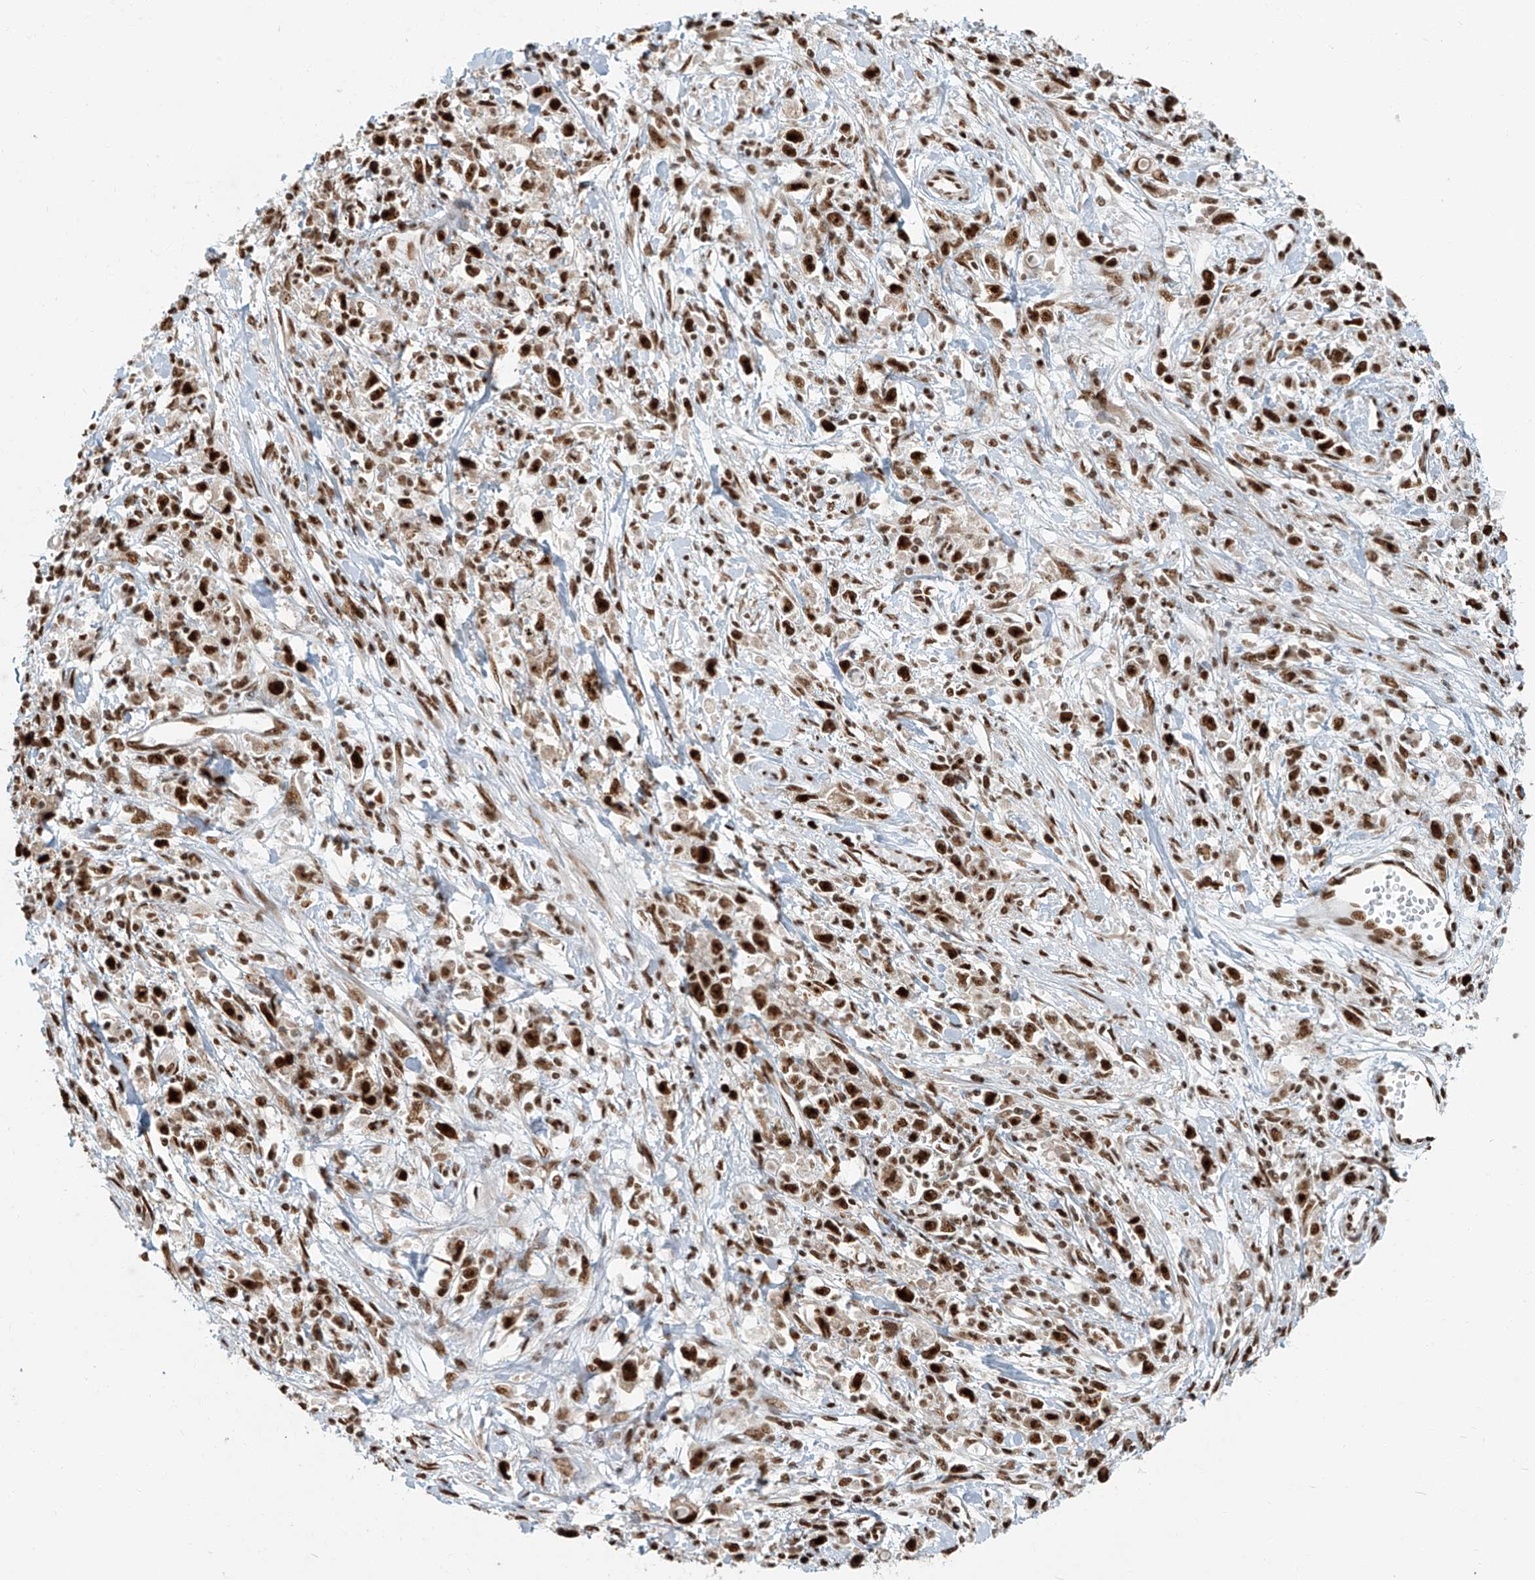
{"staining": {"intensity": "strong", "quantity": ">75%", "location": "nuclear"}, "tissue": "stomach cancer", "cell_type": "Tumor cells", "image_type": "cancer", "snomed": [{"axis": "morphology", "description": "Adenocarcinoma, NOS"}, {"axis": "topography", "description": "Stomach"}], "caption": "Stomach cancer tissue exhibits strong nuclear expression in approximately >75% of tumor cells", "gene": "FAM193B", "patient": {"sex": "female", "age": 59}}